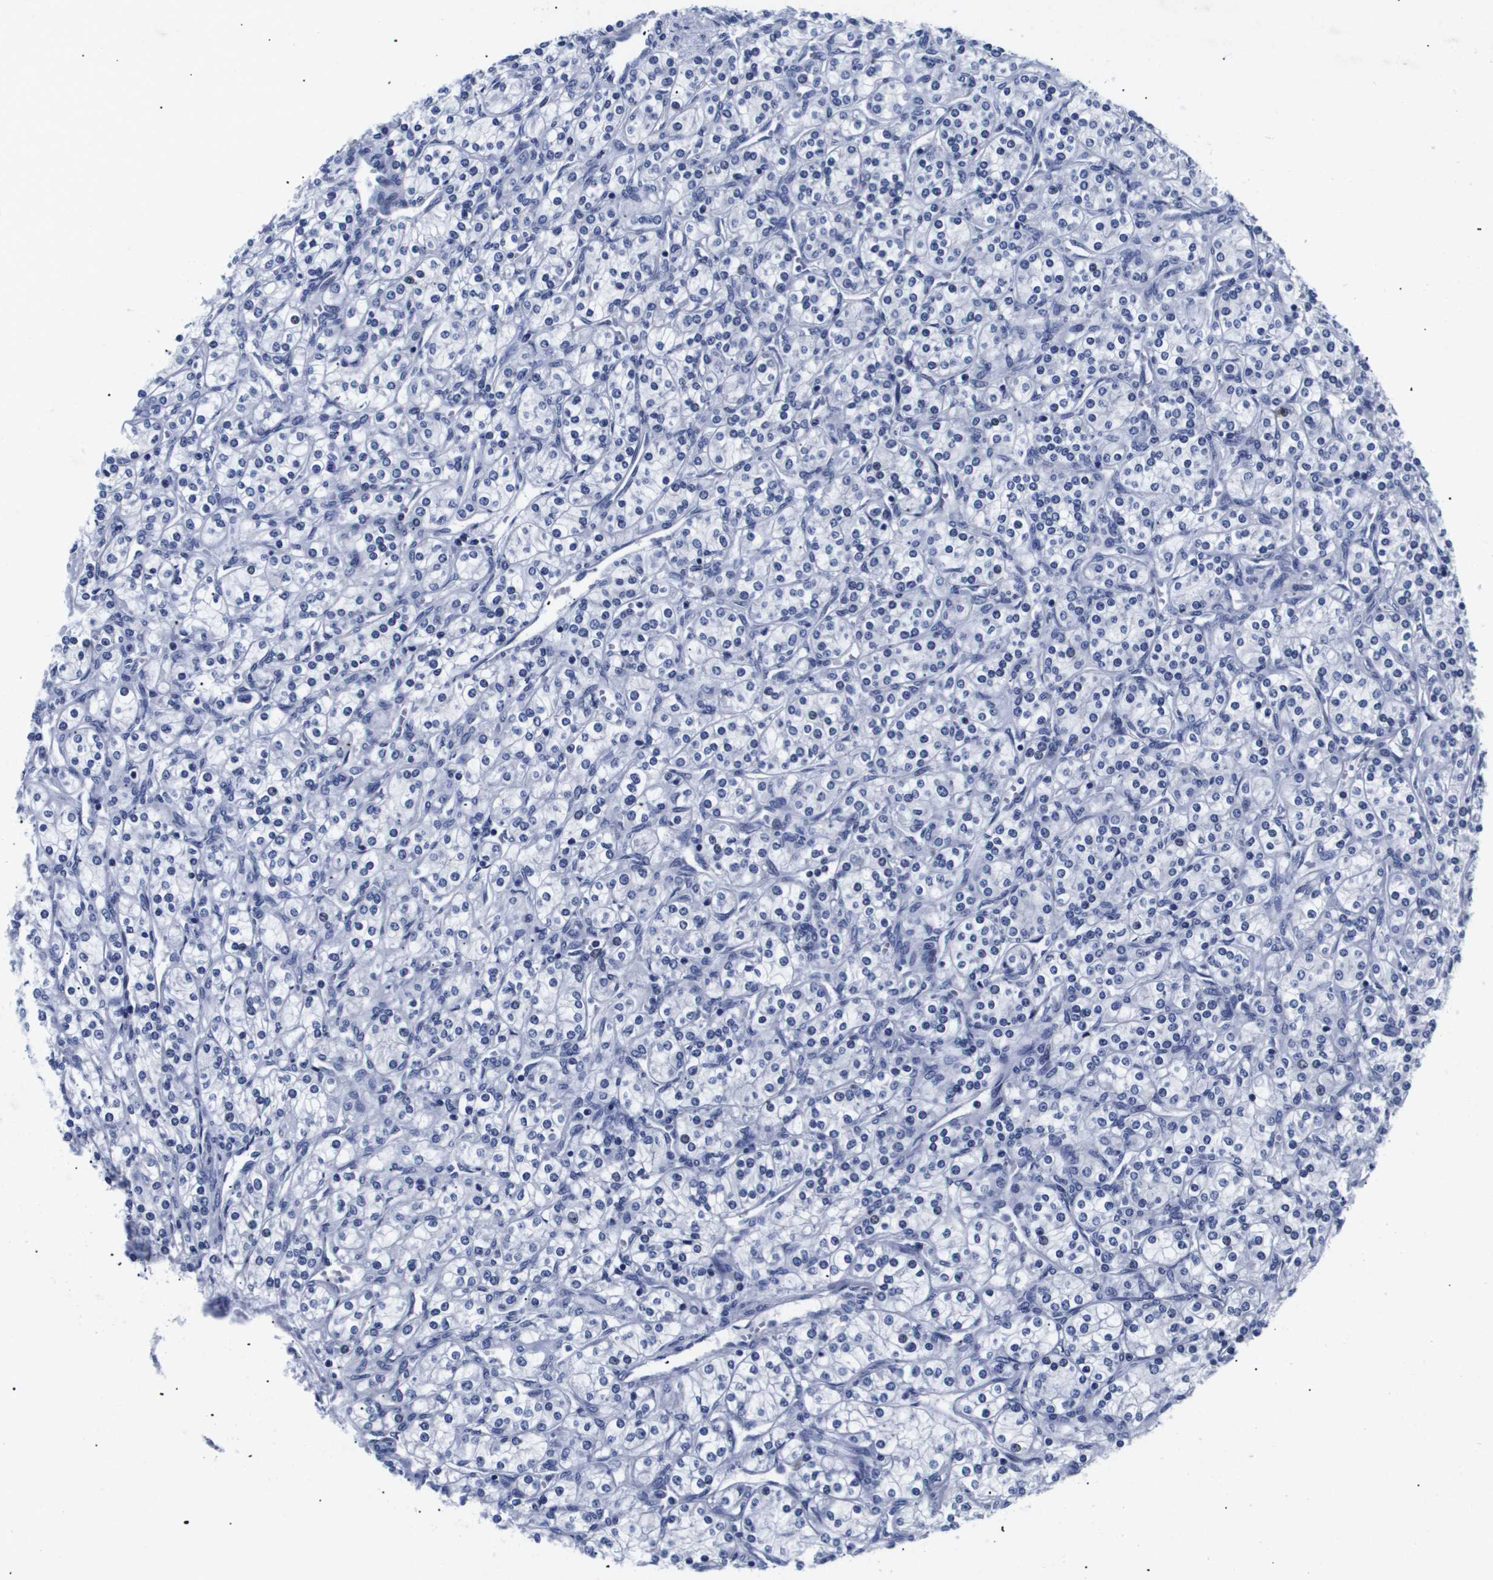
{"staining": {"intensity": "negative", "quantity": "none", "location": "none"}, "tissue": "renal cancer", "cell_type": "Tumor cells", "image_type": "cancer", "snomed": [{"axis": "morphology", "description": "Adenocarcinoma, NOS"}, {"axis": "topography", "description": "Kidney"}], "caption": "The IHC image has no significant expression in tumor cells of renal cancer tissue.", "gene": "ATP6V0A4", "patient": {"sex": "male", "age": 77}}